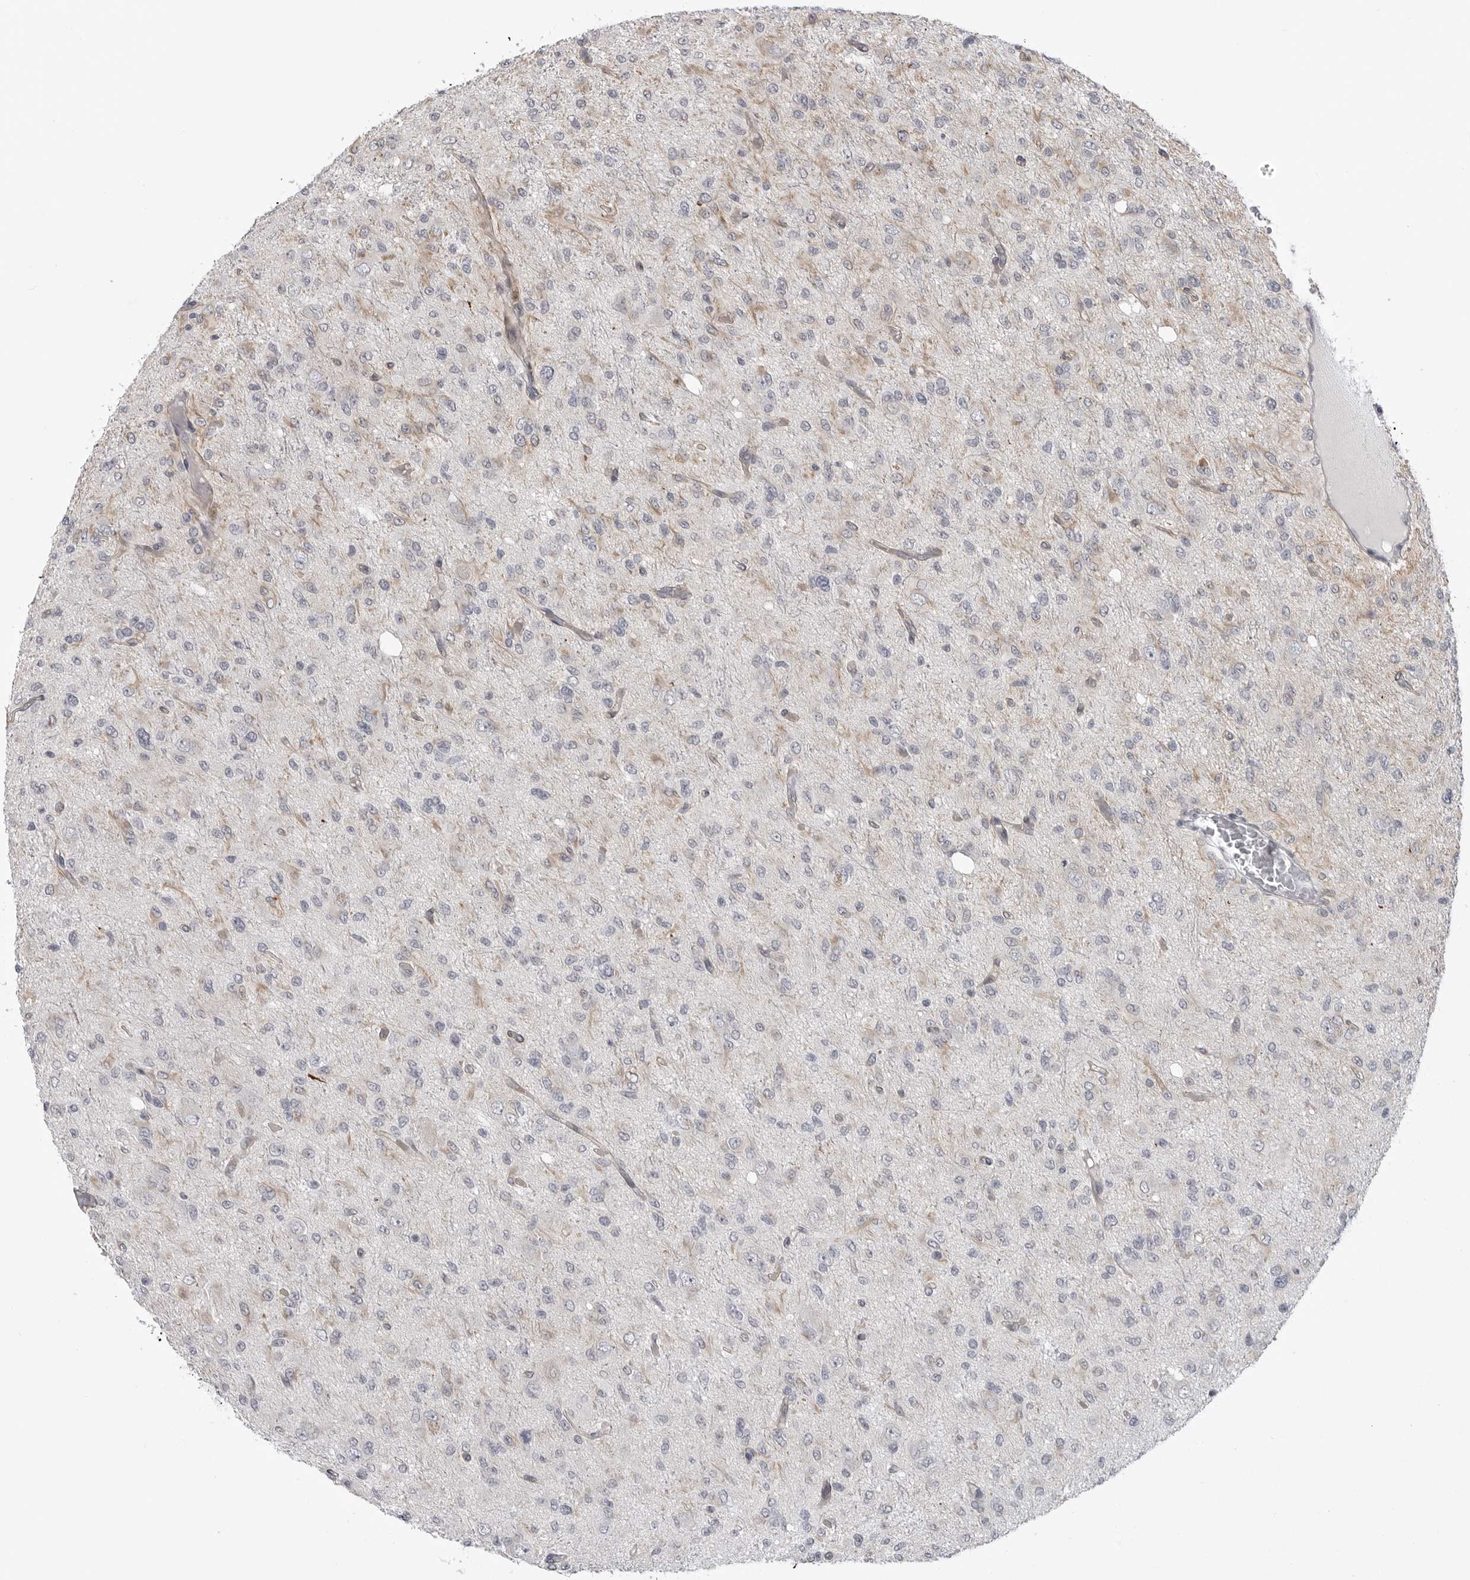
{"staining": {"intensity": "negative", "quantity": "none", "location": "none"}, "tissue": "glioma", "cell_type": "Tumor cells", "image_type": "cancer", "snomed": [{"axis": "morphology", "description": "Glioma, malignant, High grade"}, {"axis": "topography", "description": "Brain"}], "caption": "This is an IHC micrograph of human malignant high-grade glioma. There is no staining in tumor cells.", "gene": "LRRC45", "patient": {"sex": "female", "age": 59}}